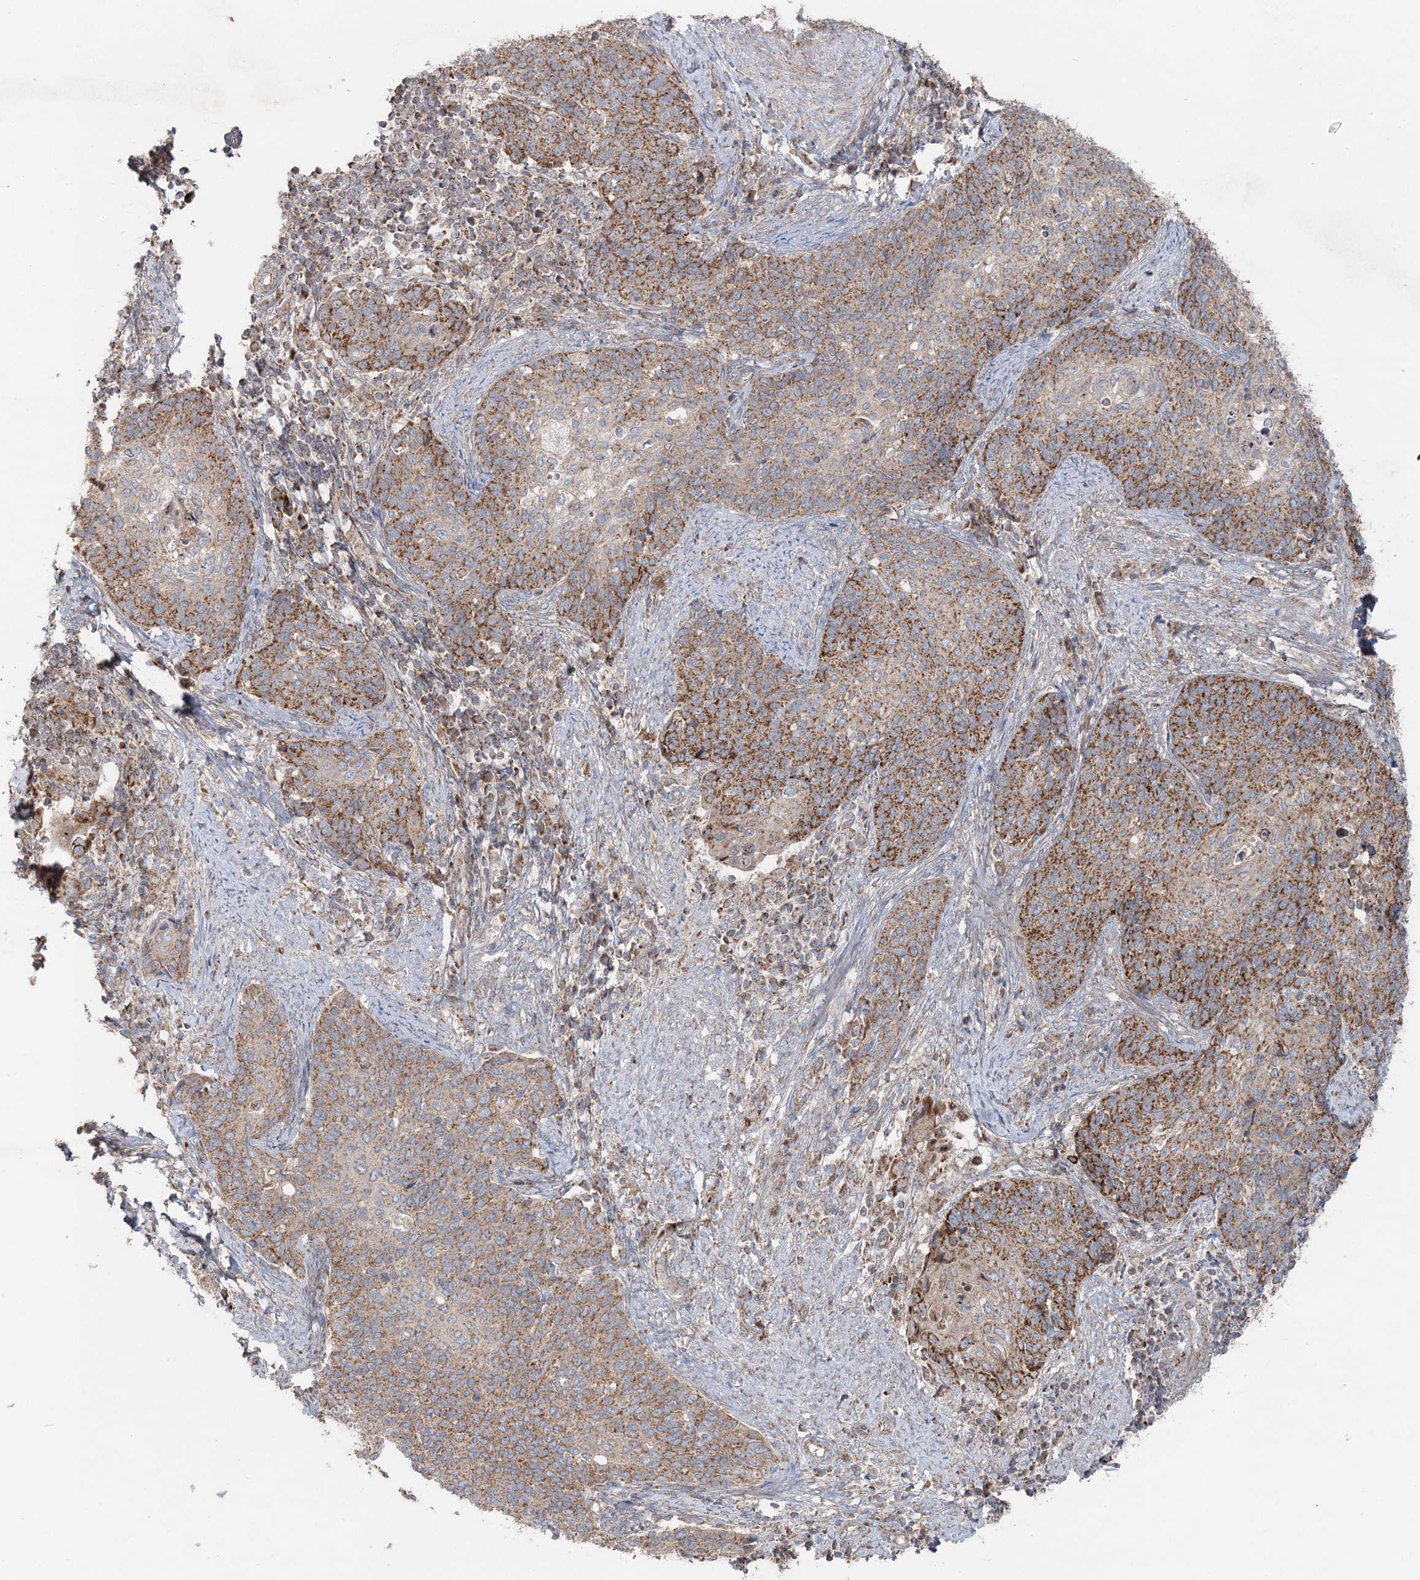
{"staining": {"intensity": "moderate", "quantity": ">75%", "location": "cytoplasmic/membranous"}, "tissue": "cervical cancer", "cell_type": "Tumor cells", "image_type": "cancer", "snomed": [{"axis": "morphology", "description": "Squamous cell carcinoma, NOS"}, {"axis": "topography", "description": "Cervix"}], "caption": "Immunohistochemical staining of squamous cell carcinoma (cervical) shows medium levels of moderate cytoplasmic/membranous expression in approximately >75% of tumor cells.", "gene": "LRPPRC", "patient": {"sex": "female", "age": 39}}